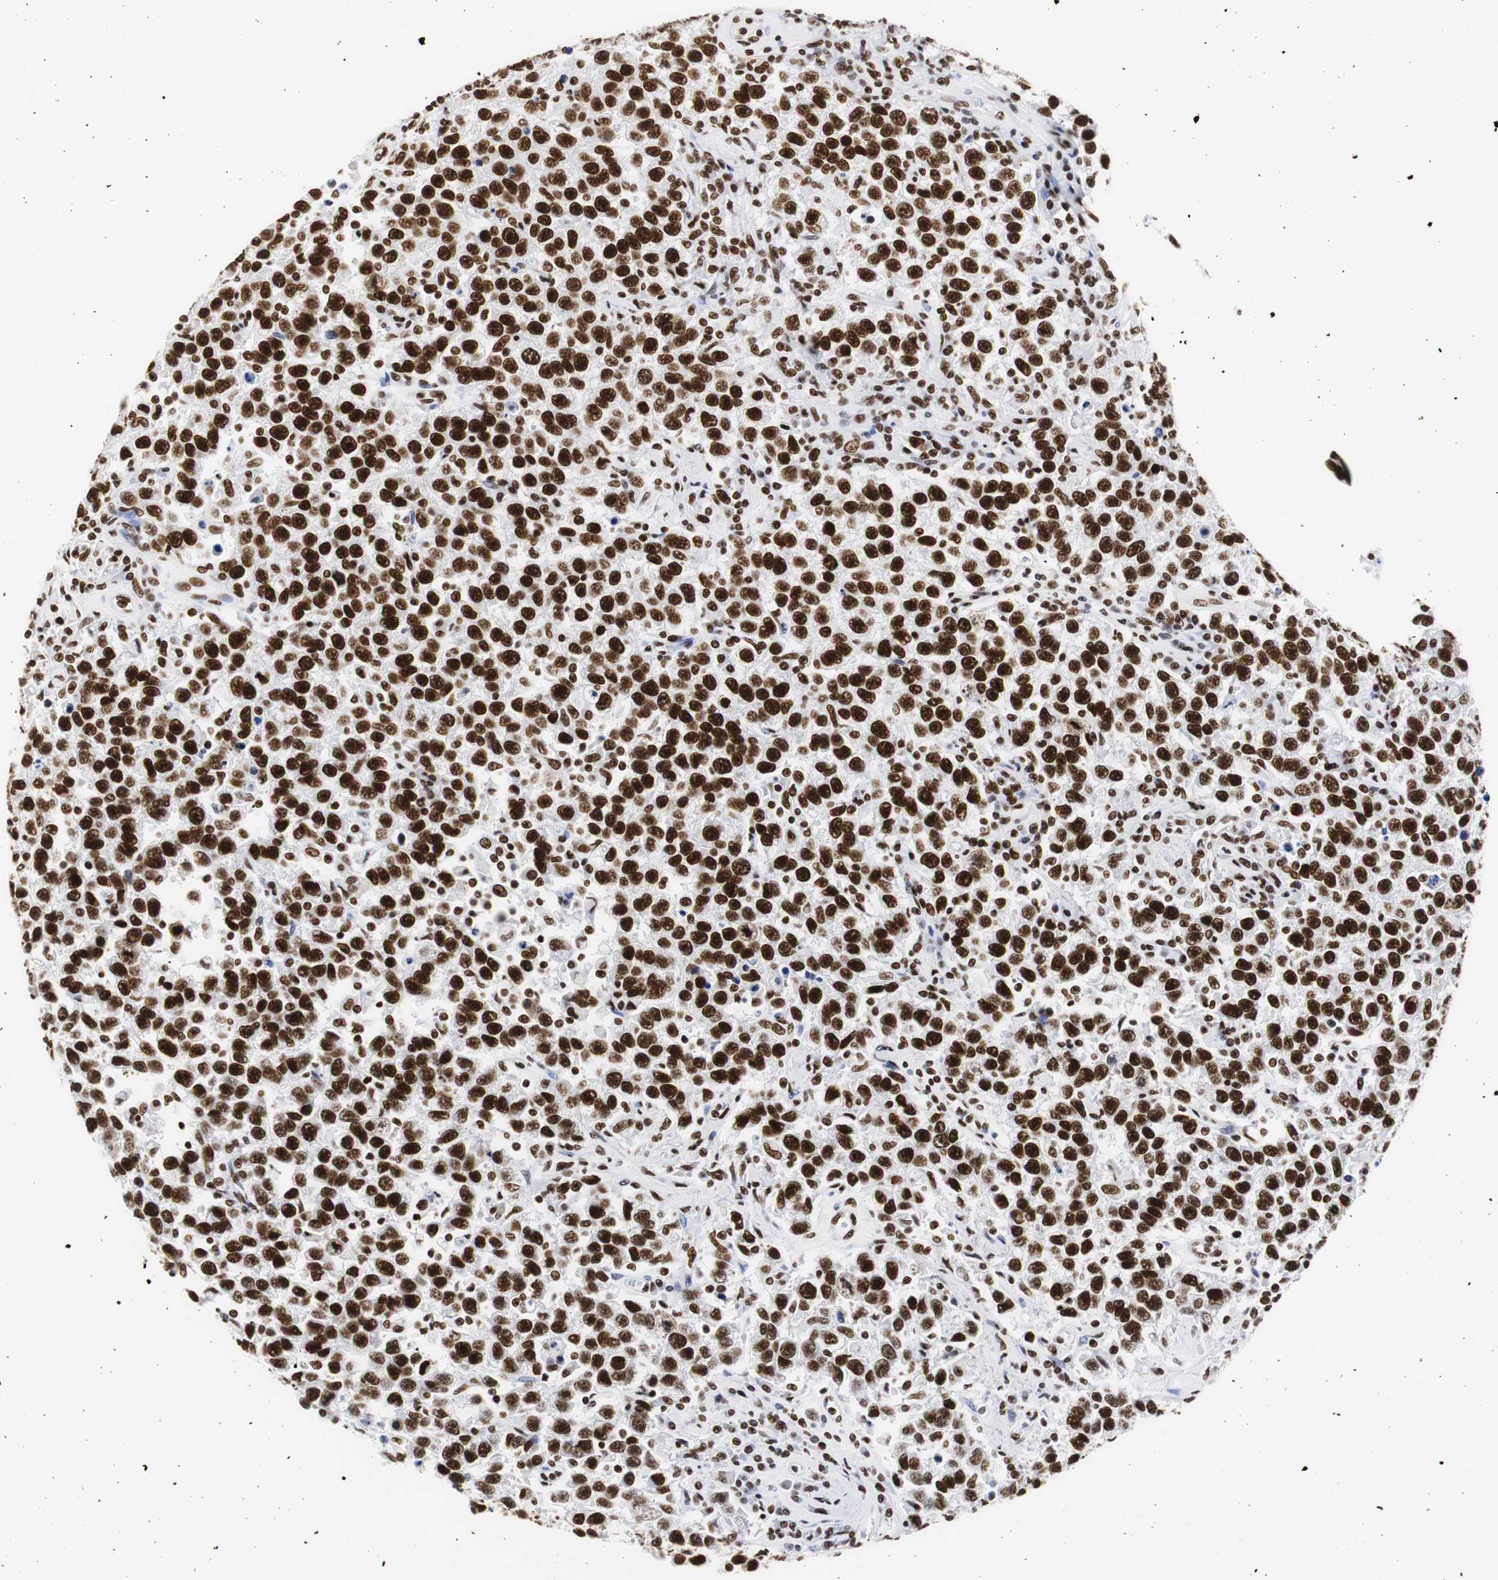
{"staining": {"intensity": "strong", "quantity": ">75%", "location": "nuclear"}, "tissue": "testis cancer", "cell_type": "Tumor cells", "image_type": "cancer", "snomed": [{"axis": "morphology", "description": "Seminoma, NOS"}, {"axis": "topography", "description": "Testis"}], "caption": "Human testis seminoma stained for a protein (brown) displays strong nuclear positive expression in about >75% of tumor cells.", "gene": "HNRNPH2", "patient": {"sex": "male", "age": 41}}